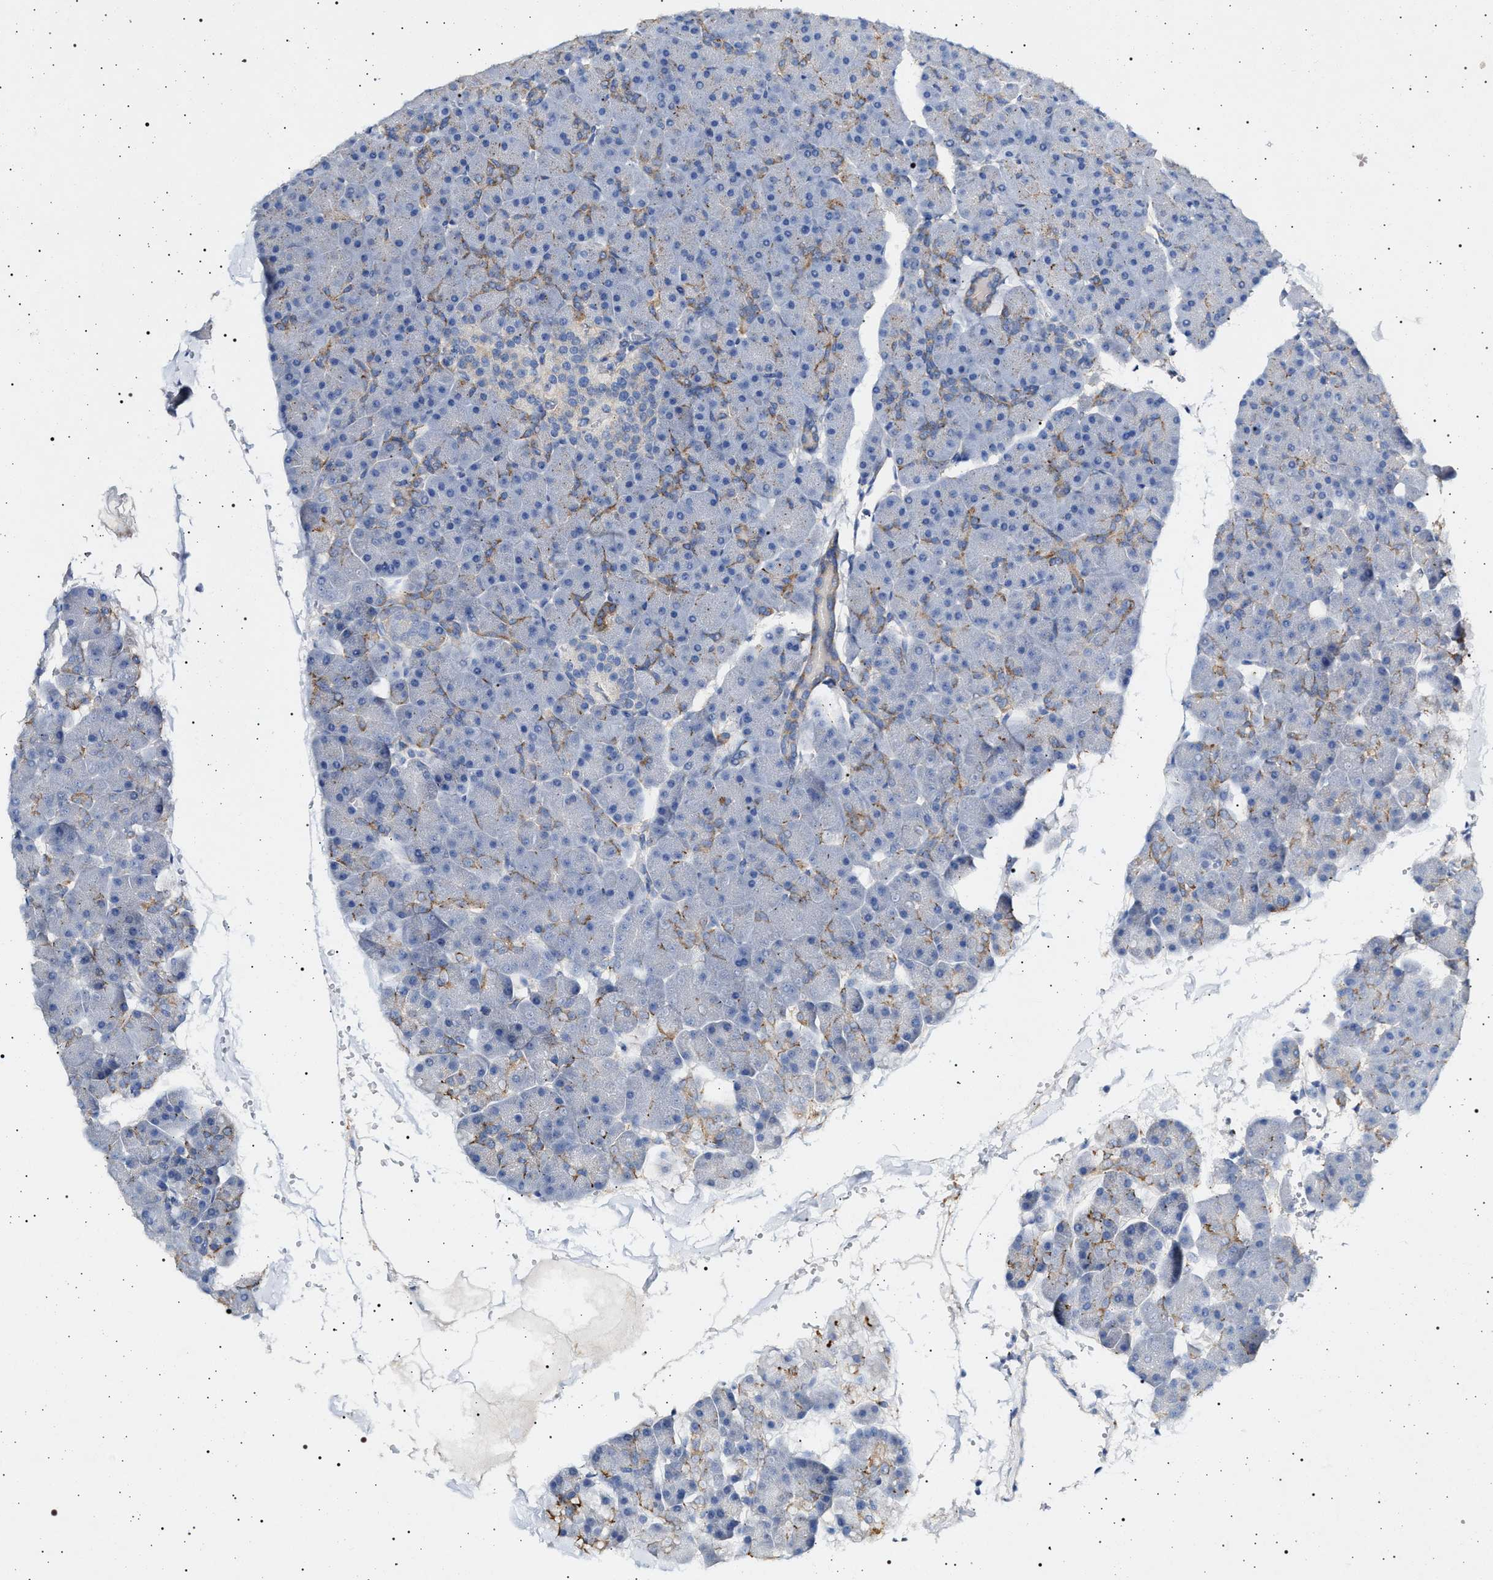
{"staining": {"intensity": "moderate", "quantity": "<25%", "location": "cytoplasmic/membranous"}, "tissue": "pancreas", "cell_type": "Exocrine glandular cells", "image_type": "normal", "snomed": [{"axis": "morphology", "description": "Normal tissue, NOS"}, {"axis": "topography", "description": "Pancreas"}], "caption": "High-magnification brightfield microscopy of unremarkable pancreas stained with DAB (brown) and counterstained with hematoxylin (blue). exocrine glandular cells exhibit moderate cytoplasmic/membranous positivity is identified in approximately<25% of cells.", "gene": "NAALADL2", "patient": {"sex": "male", "age": 35}}